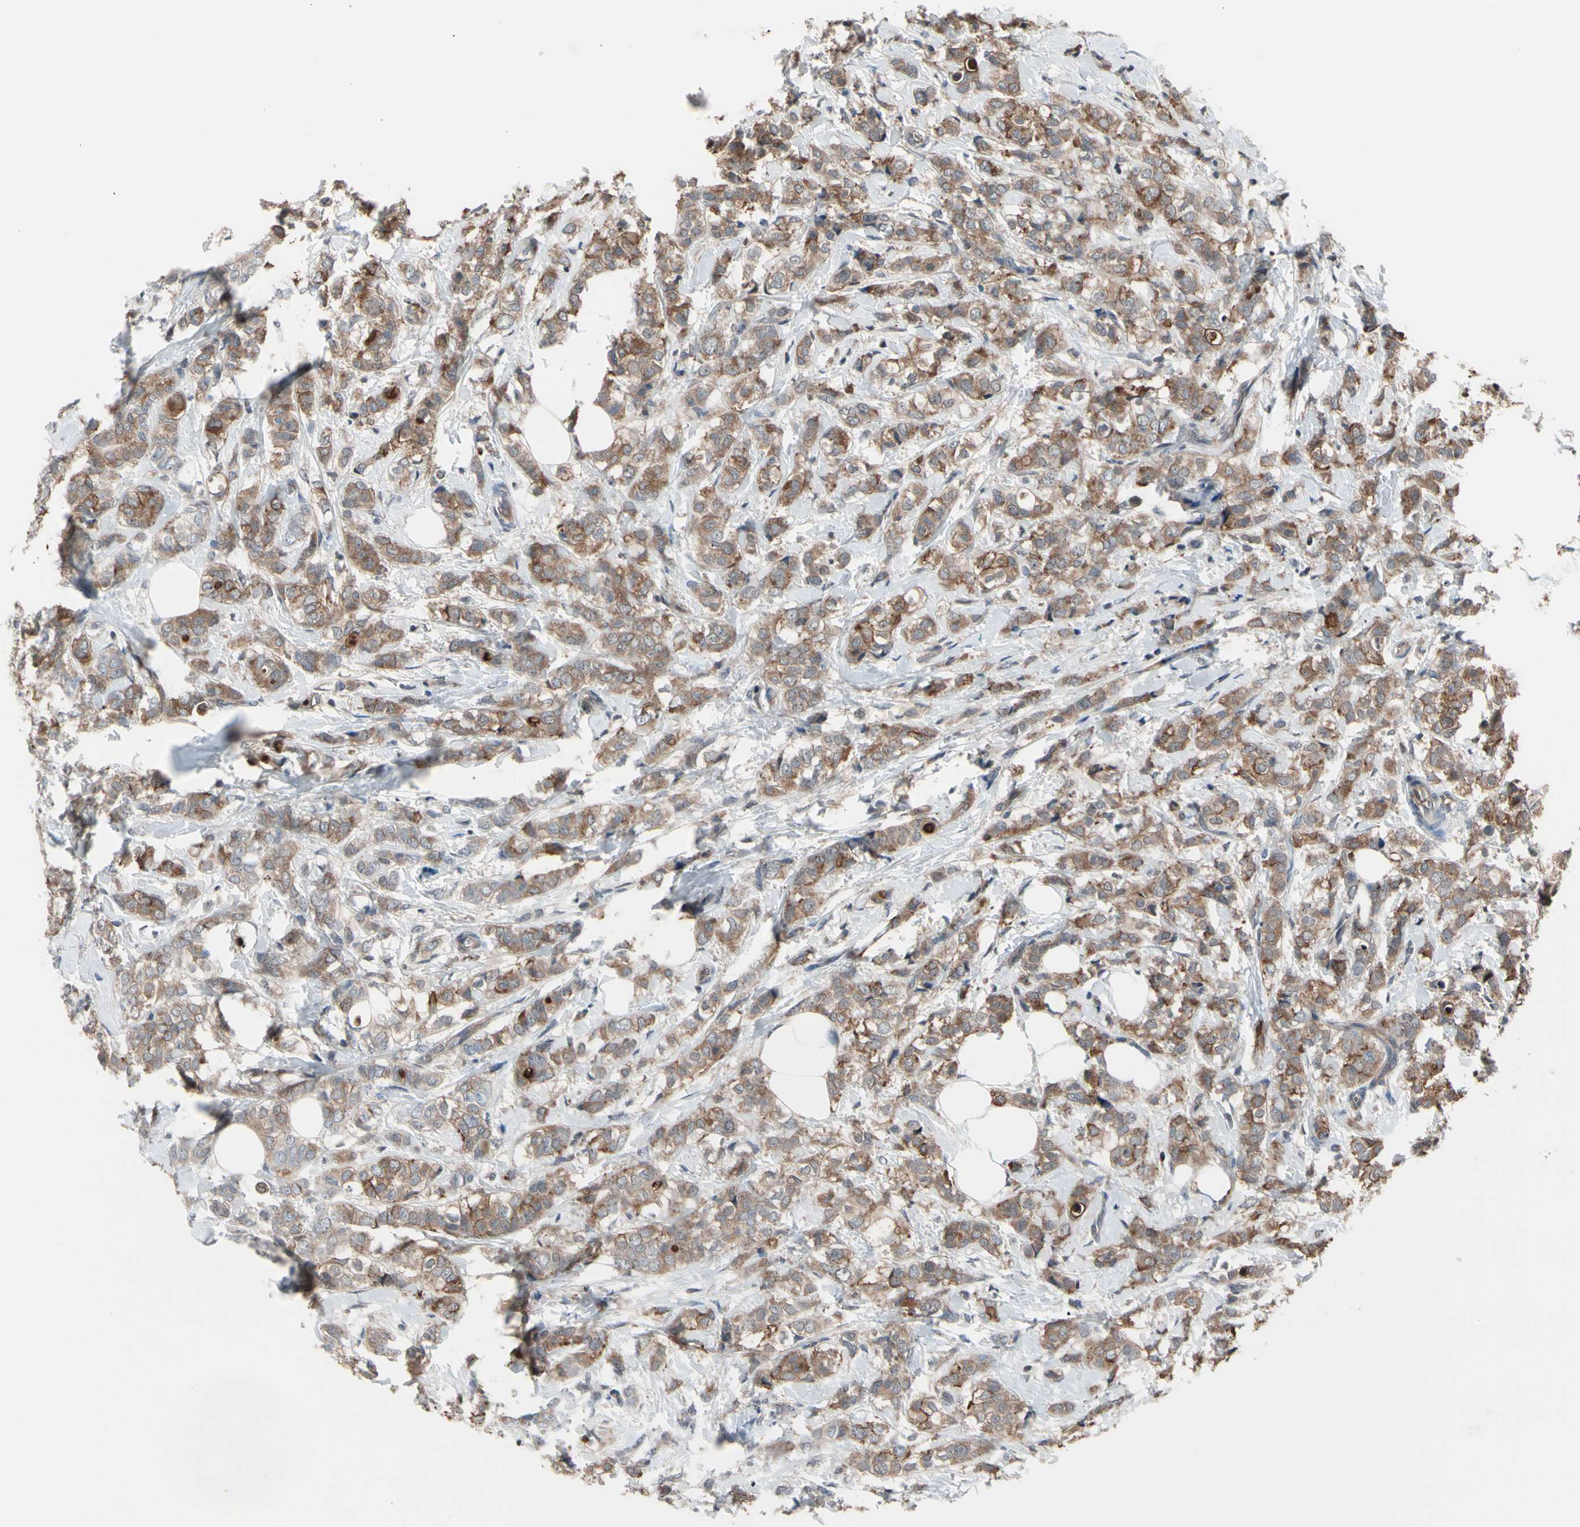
{"staining": {"intensity": "moderate", "quantity": ">75%", "location": "cytoplasmic/membranous"}, "tissue": "breast cancer", "cell_type": "Tumor cells", "image_type": "cancer", "snomed": [{"axis": "morphology", "description": "Lobular carcinoma"}, {"axis": "topography", "description": "Breast"}], "caption": "Moderate cytoplasmic/membranous protein expression is identified in about >75% of tumor cells in breast cancer (lobular carcinoma).", "gene": "PSMA2", "patient": {"sex": "female", "age": 60}}